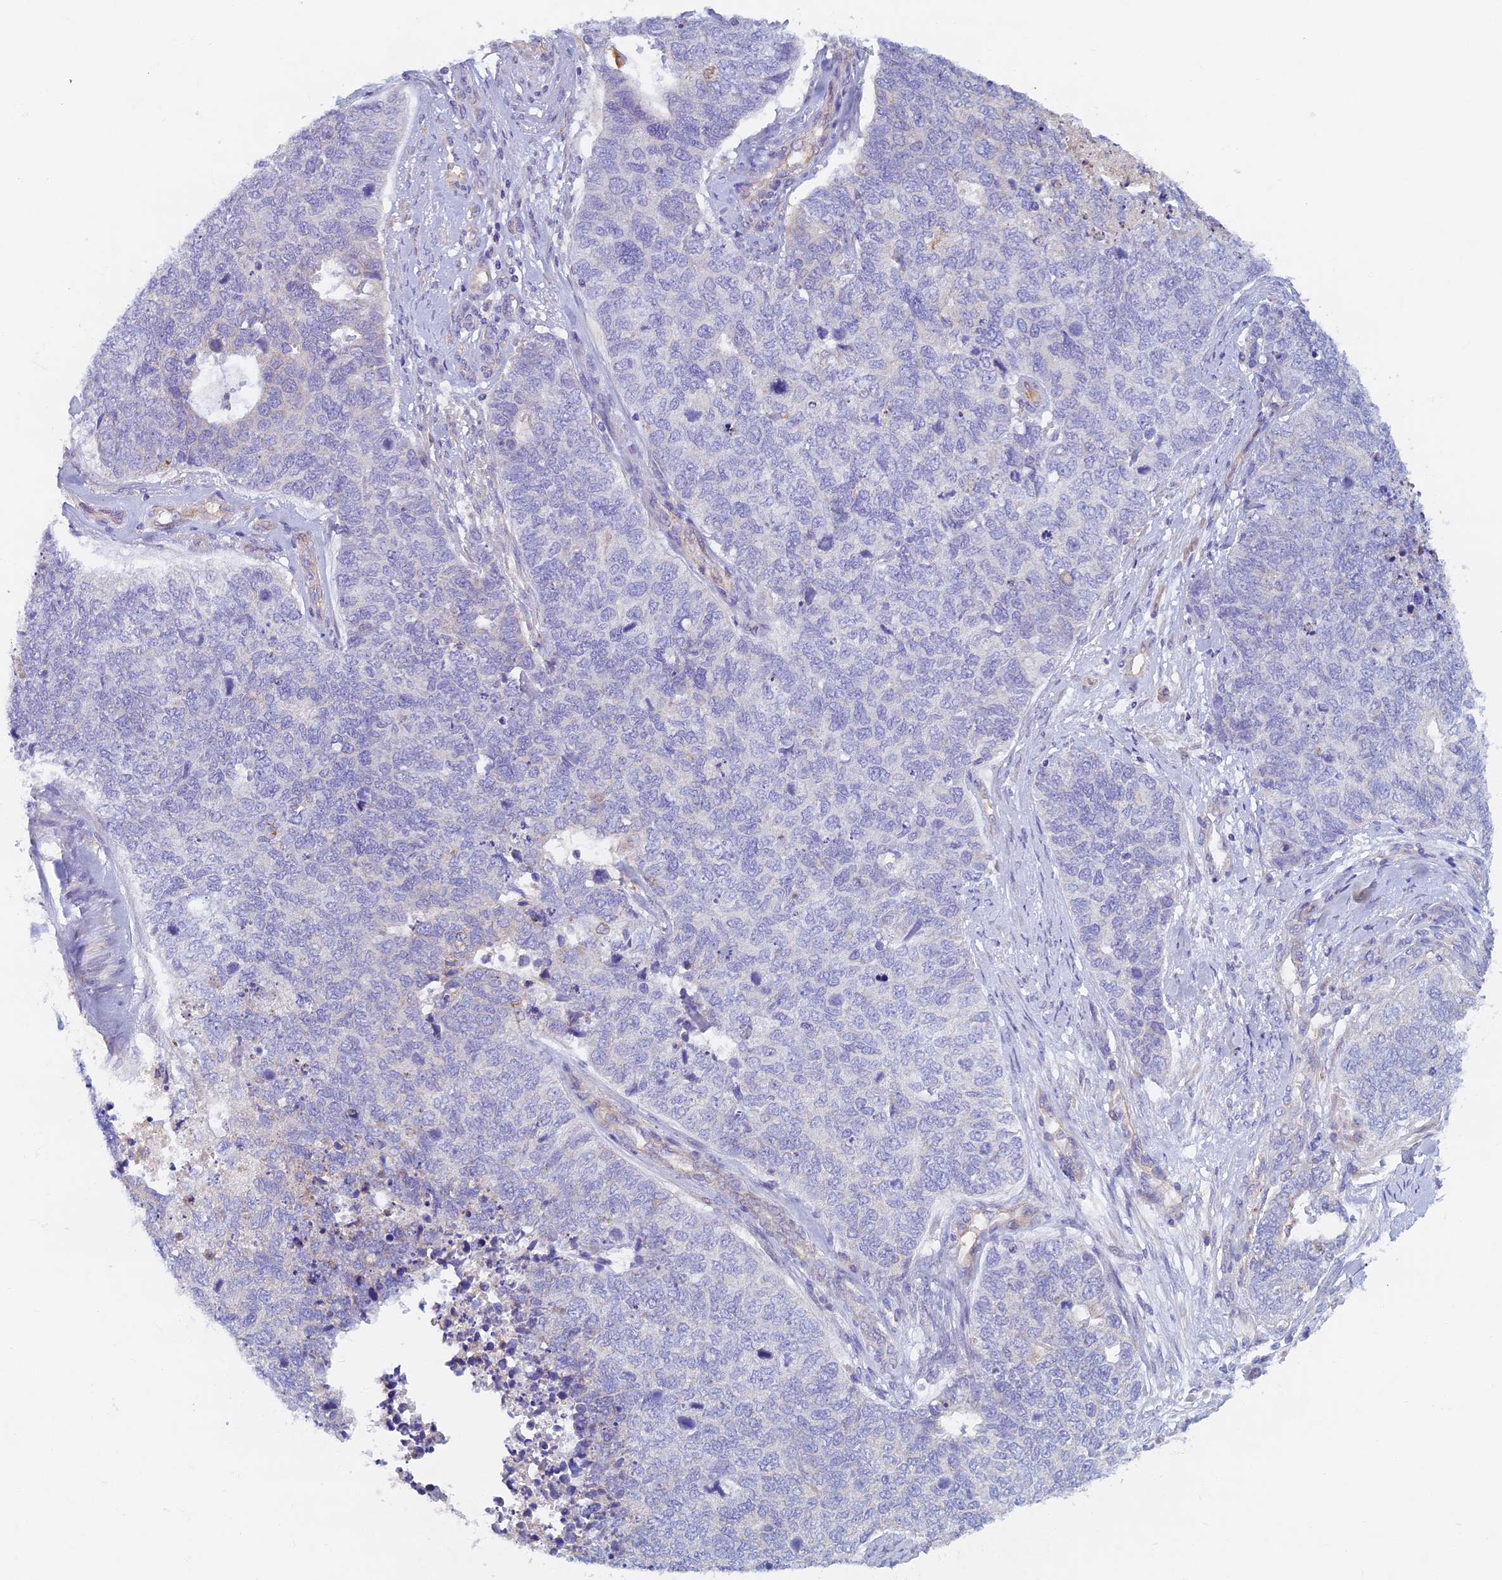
{"staining": {"intensity": "negative", "quantity": "none", "location": "none"}, "tissue": "cervical cancer", "cell_type": "Tumor cells", "image_type": "cancer", "snomed": [{"axis": "morphology", "description": "Squamous cell carcinoma, NOS"}, {"axis": "topography", "description": "Cervix"}], "caption": "IHC micrograph of neoplastic tissue: squamous cell carcinoma (cervical) stained with DAB (3,3'-diaminobenzidine) exhibits no significant protein expression in tumor cells.", "gene": "TMEM44", "patient": {"sex": "female", "age": 63}}